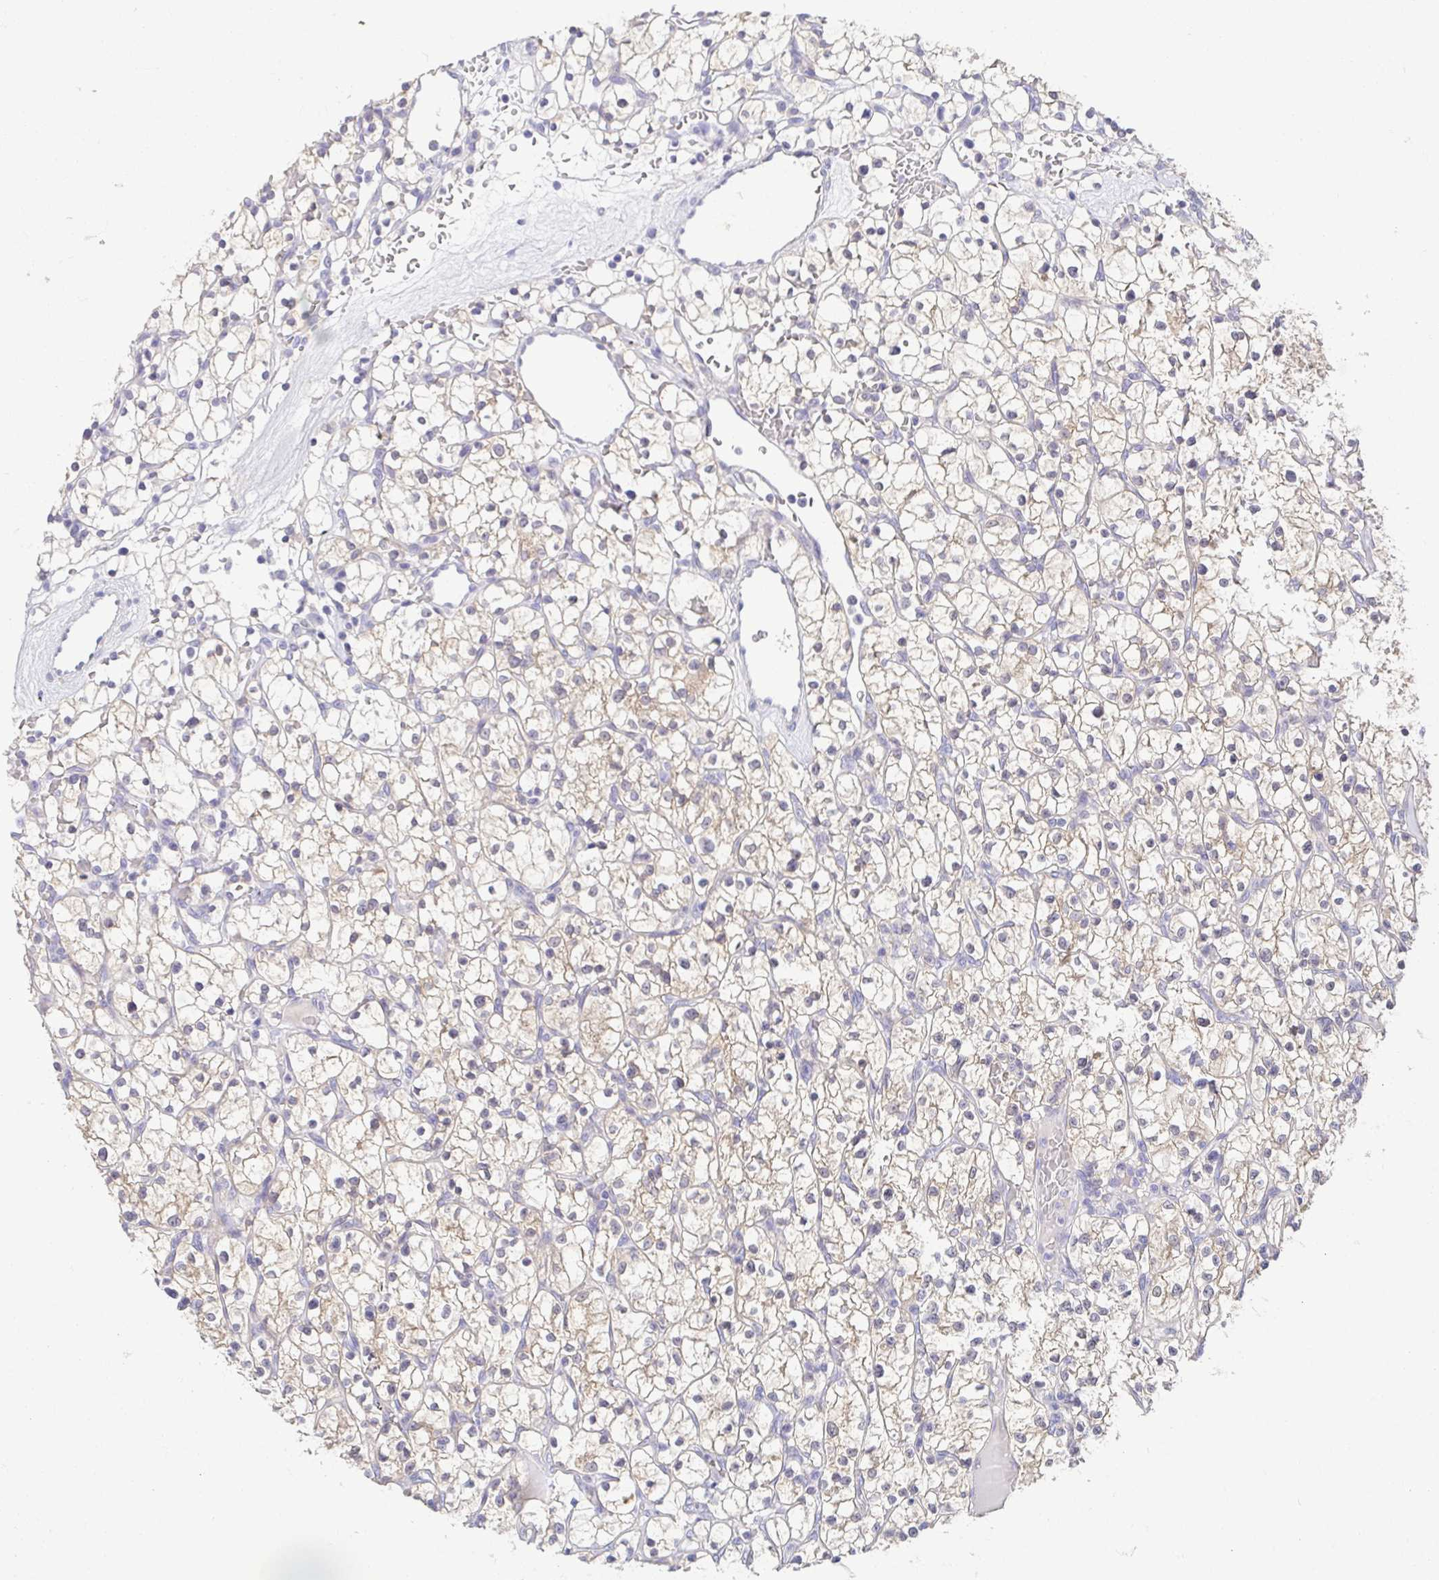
{"staining": {"intensity": "weak", "quantity": "<25%", "location": "cytoplasmic/membranous"}, "tissue": "renal cancer", "cell_type": "Tumor cells", "image_type": "cancer", "snomed": [{"axis": "morphology", "description": "Adenocarcinoma, NOS"}, {"axis": "topography", "description": "Kidney"}], "caption": "An immunohistochemistry (IHC) micrograph of renal cancer is shown. There is no staining in tumor cells of renal cancer. (Stains: DAB (3,3'-diaminobenzidine) immunohistochemistry (IHC) with hematoxylin counter stain, Microscopy: brightfield microscopy at high magnification).", "gene": "FABP3", "patient": {"sex": "female", "age": 64}}